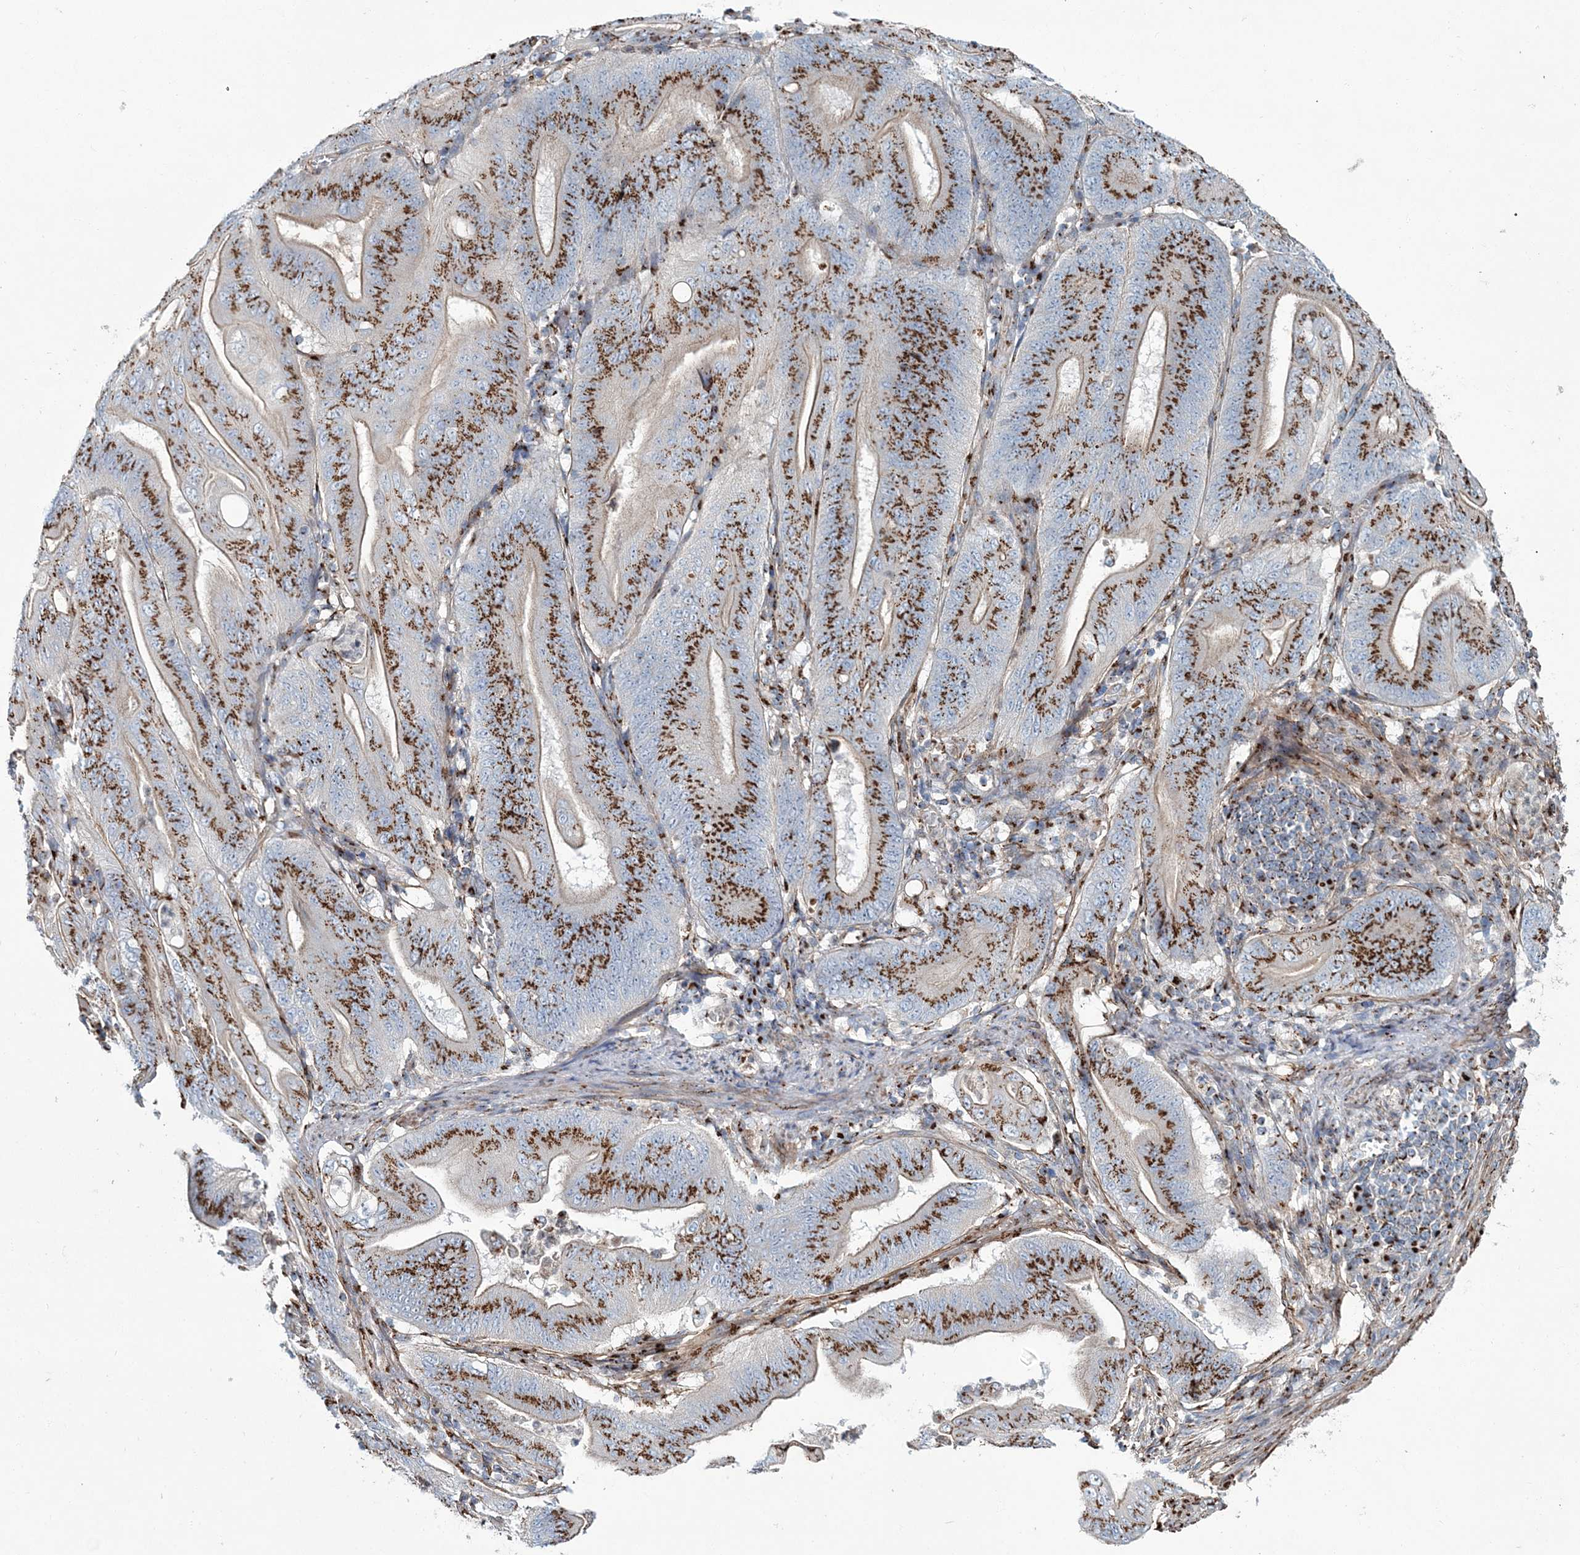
{"staining": {"intensity": "strong", "quantity": ">75%", "location": "cytoplasmic/membranous"}, "tissue": "stomach cancer", "cell_type": "Tumor cells", "image_type": "cancer", "snomed": [{"axis": "morphology", "description": "Adenocarcinoma, NOS"}, {"axis": "topography", "description": "Stomach"}], "caption": "There is high levels of strong cytoplasmic/membranous positivity in tumor cells of adenocarcinoma (stomach), as demonstrated by immunohistochemical staining (brown color).", "gene": "MAN1A2", "patient": {"sex": "female", "age": 73}}